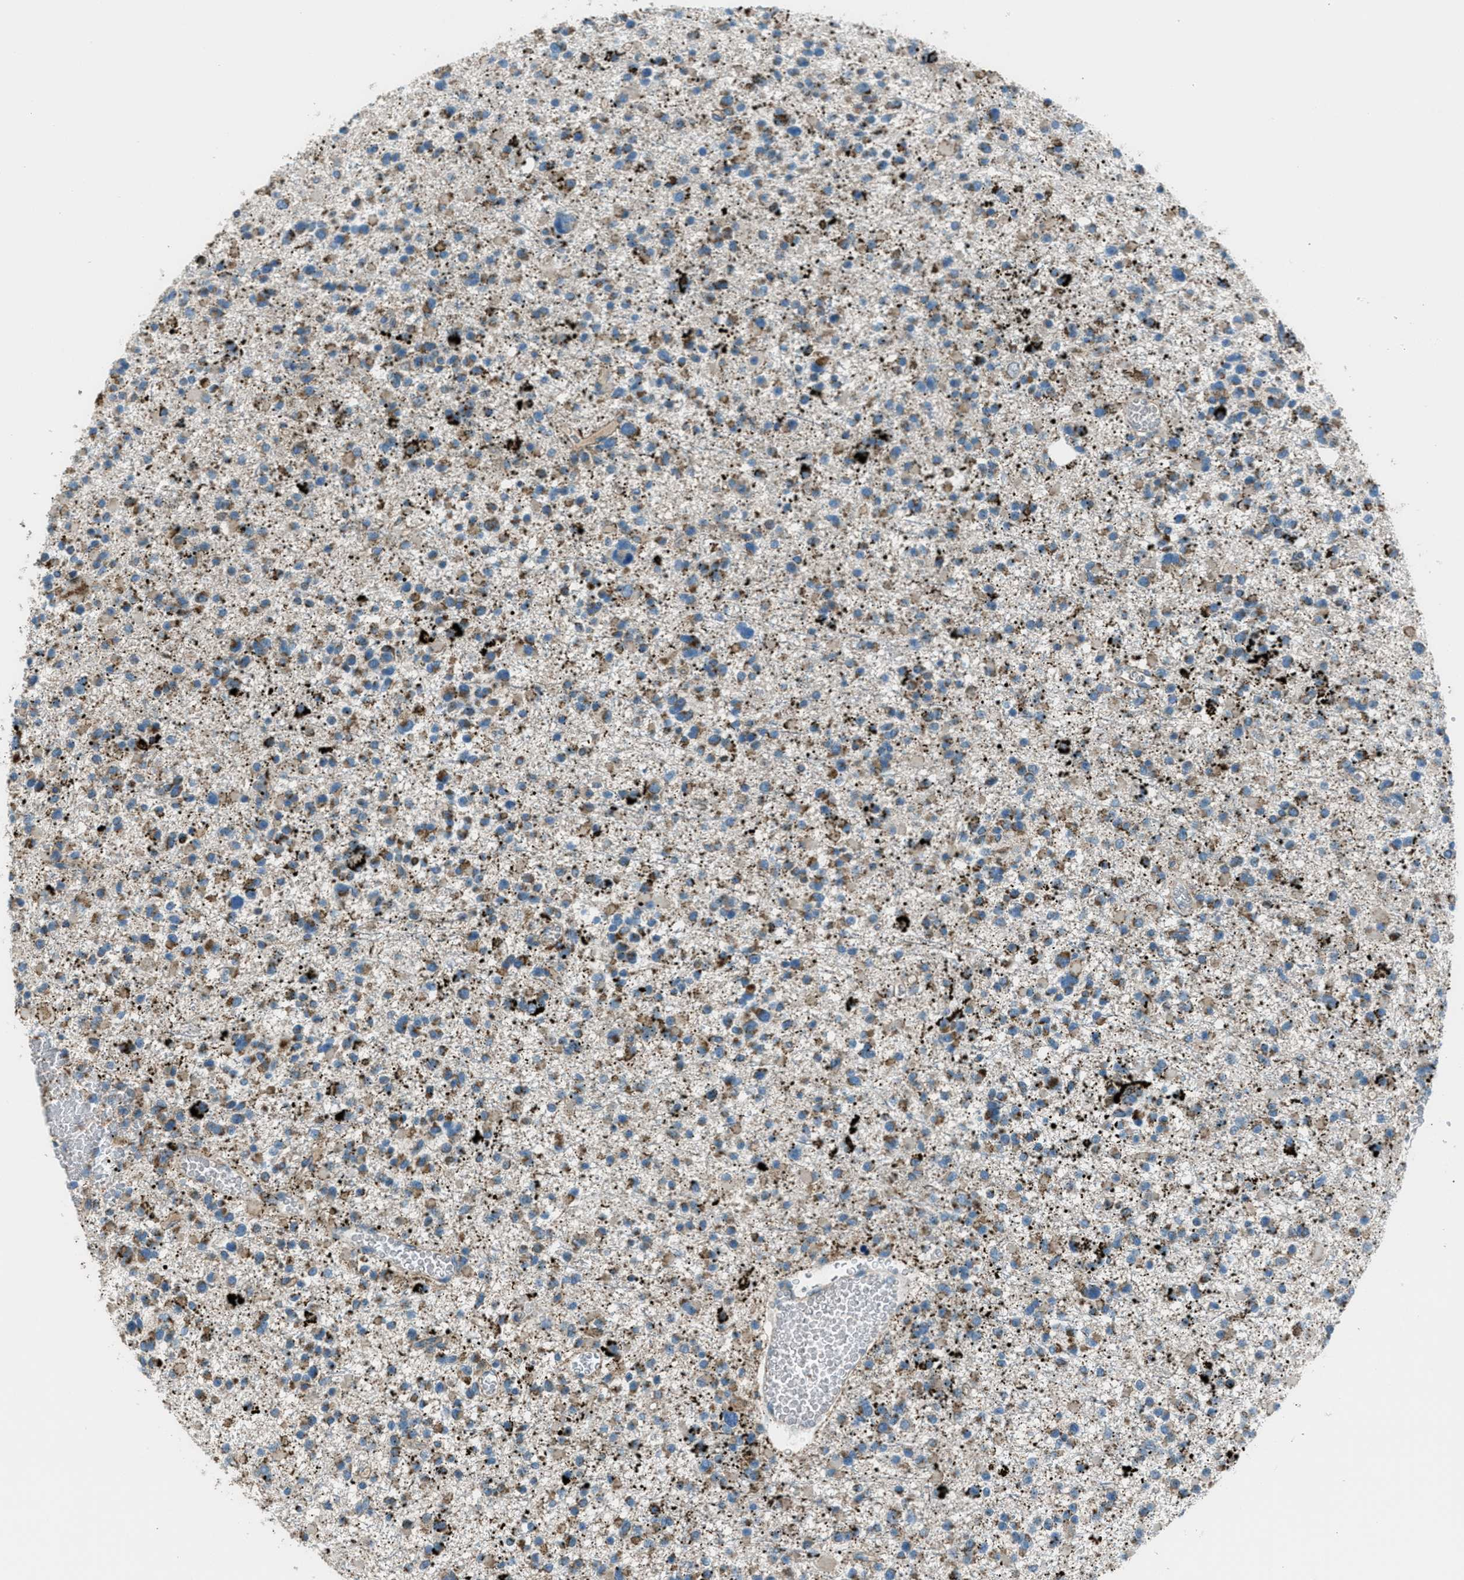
{"staining": {"intensity": "weak", "quantity": ">75%", "location": "cytoplasmic/membranous"}, "tissue": "glioma", "cell_type": "Tumor cells", "image_type": "cancer", "snomed": [{"axis": "morphology", "description": "Glioma, malignant, Low grade"}, {"axis": "topography", "description": "Brain"}], "caption": "A low amount of weak cytoplasmic/membranous staining is appreciated in approximately >75% of tumor cells in glioma tissue.", "gene": "BCKDK", "patient": {"sex": "female", "age": 22}}